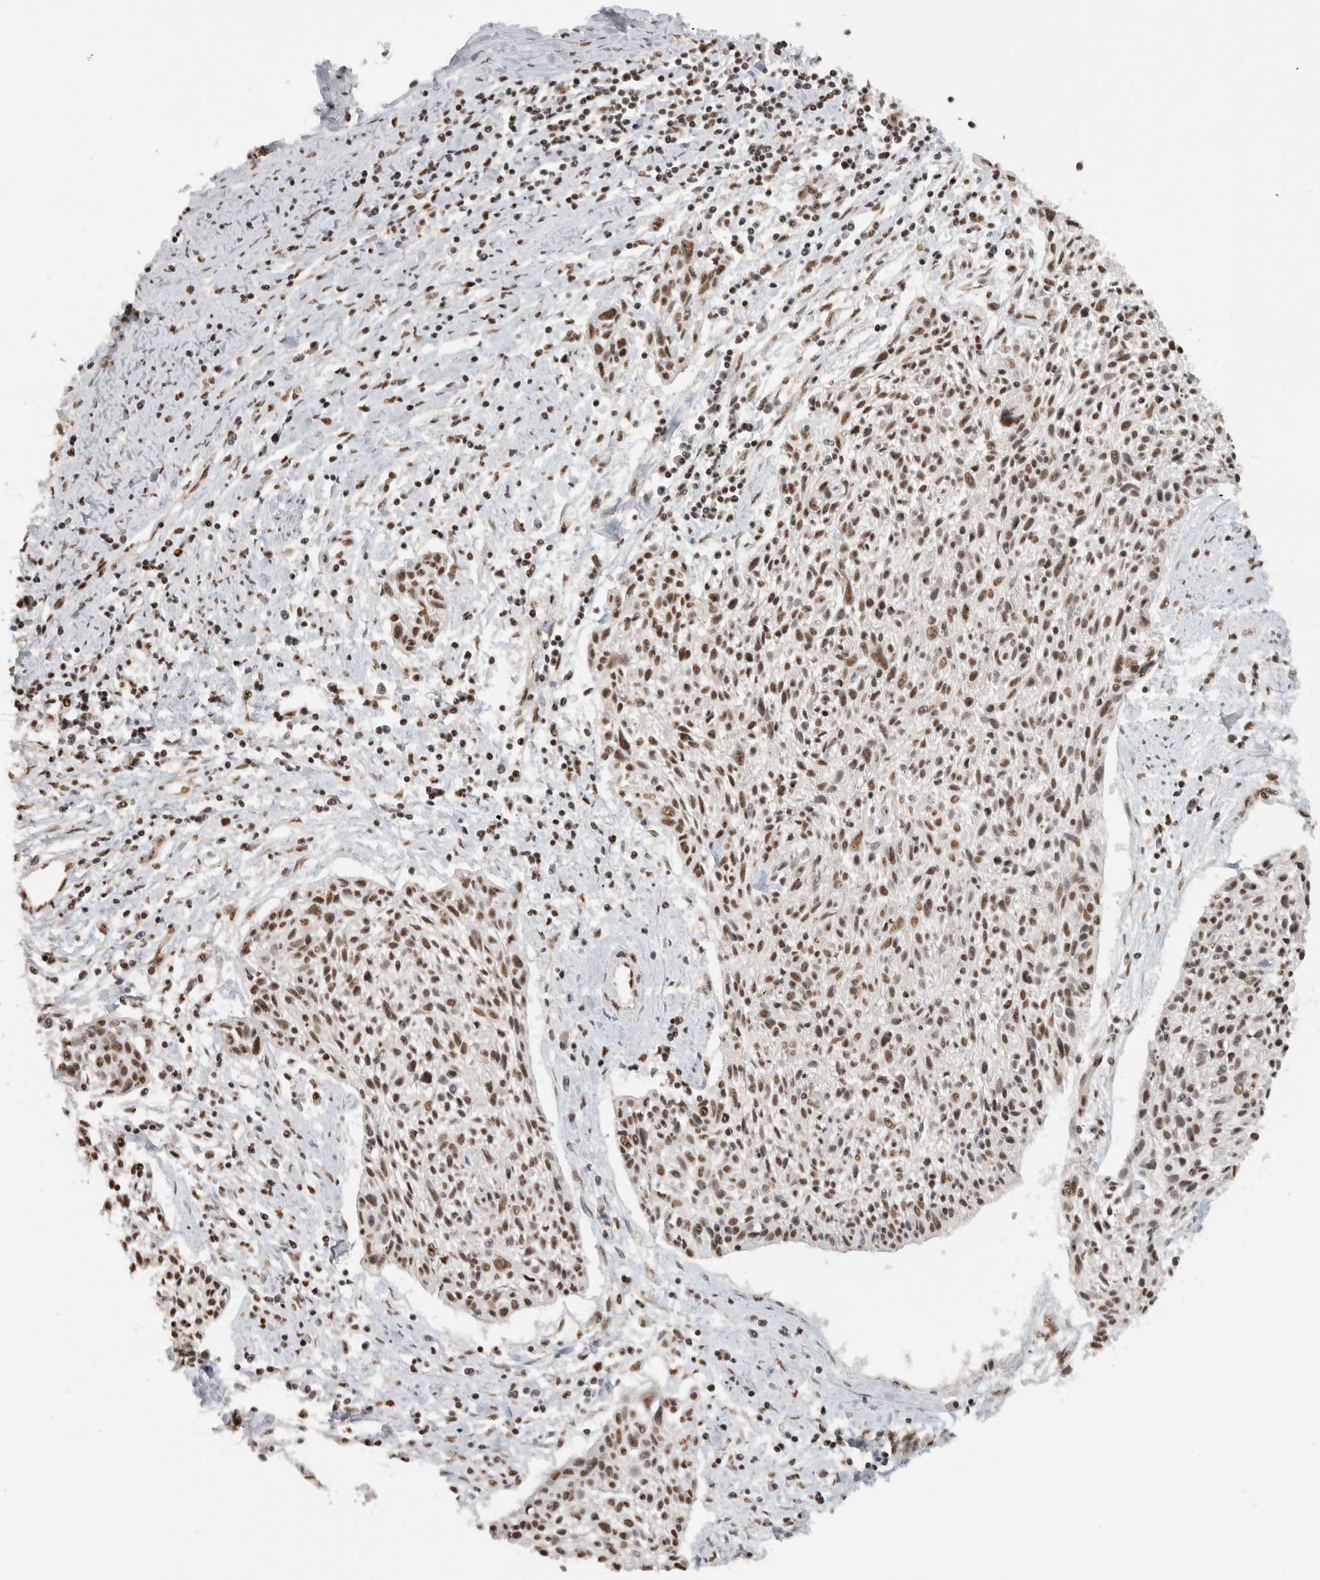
{"staining": {"intensity": "moderate", "quantity": ">75%", "location": "nuclear"}, "tissue": "cervical cancer", "cell_type": "Tumor cells", "image_type": "cancer", "snomed": [{"axis": "morphology", "description": "Squamous cell carcinoma, NOS"}, {"axis": "topography", "description": "Cervix"}], "caption": "Moderate nuclear staining is seen in about >75% of tumor cells in squamous cell carcinoma (cervical). (Brightfield microscopy of DAB IHC at high magnification).", "gene": "EBNA1BP2", "patient": {"sex": "female", "age": 51}}